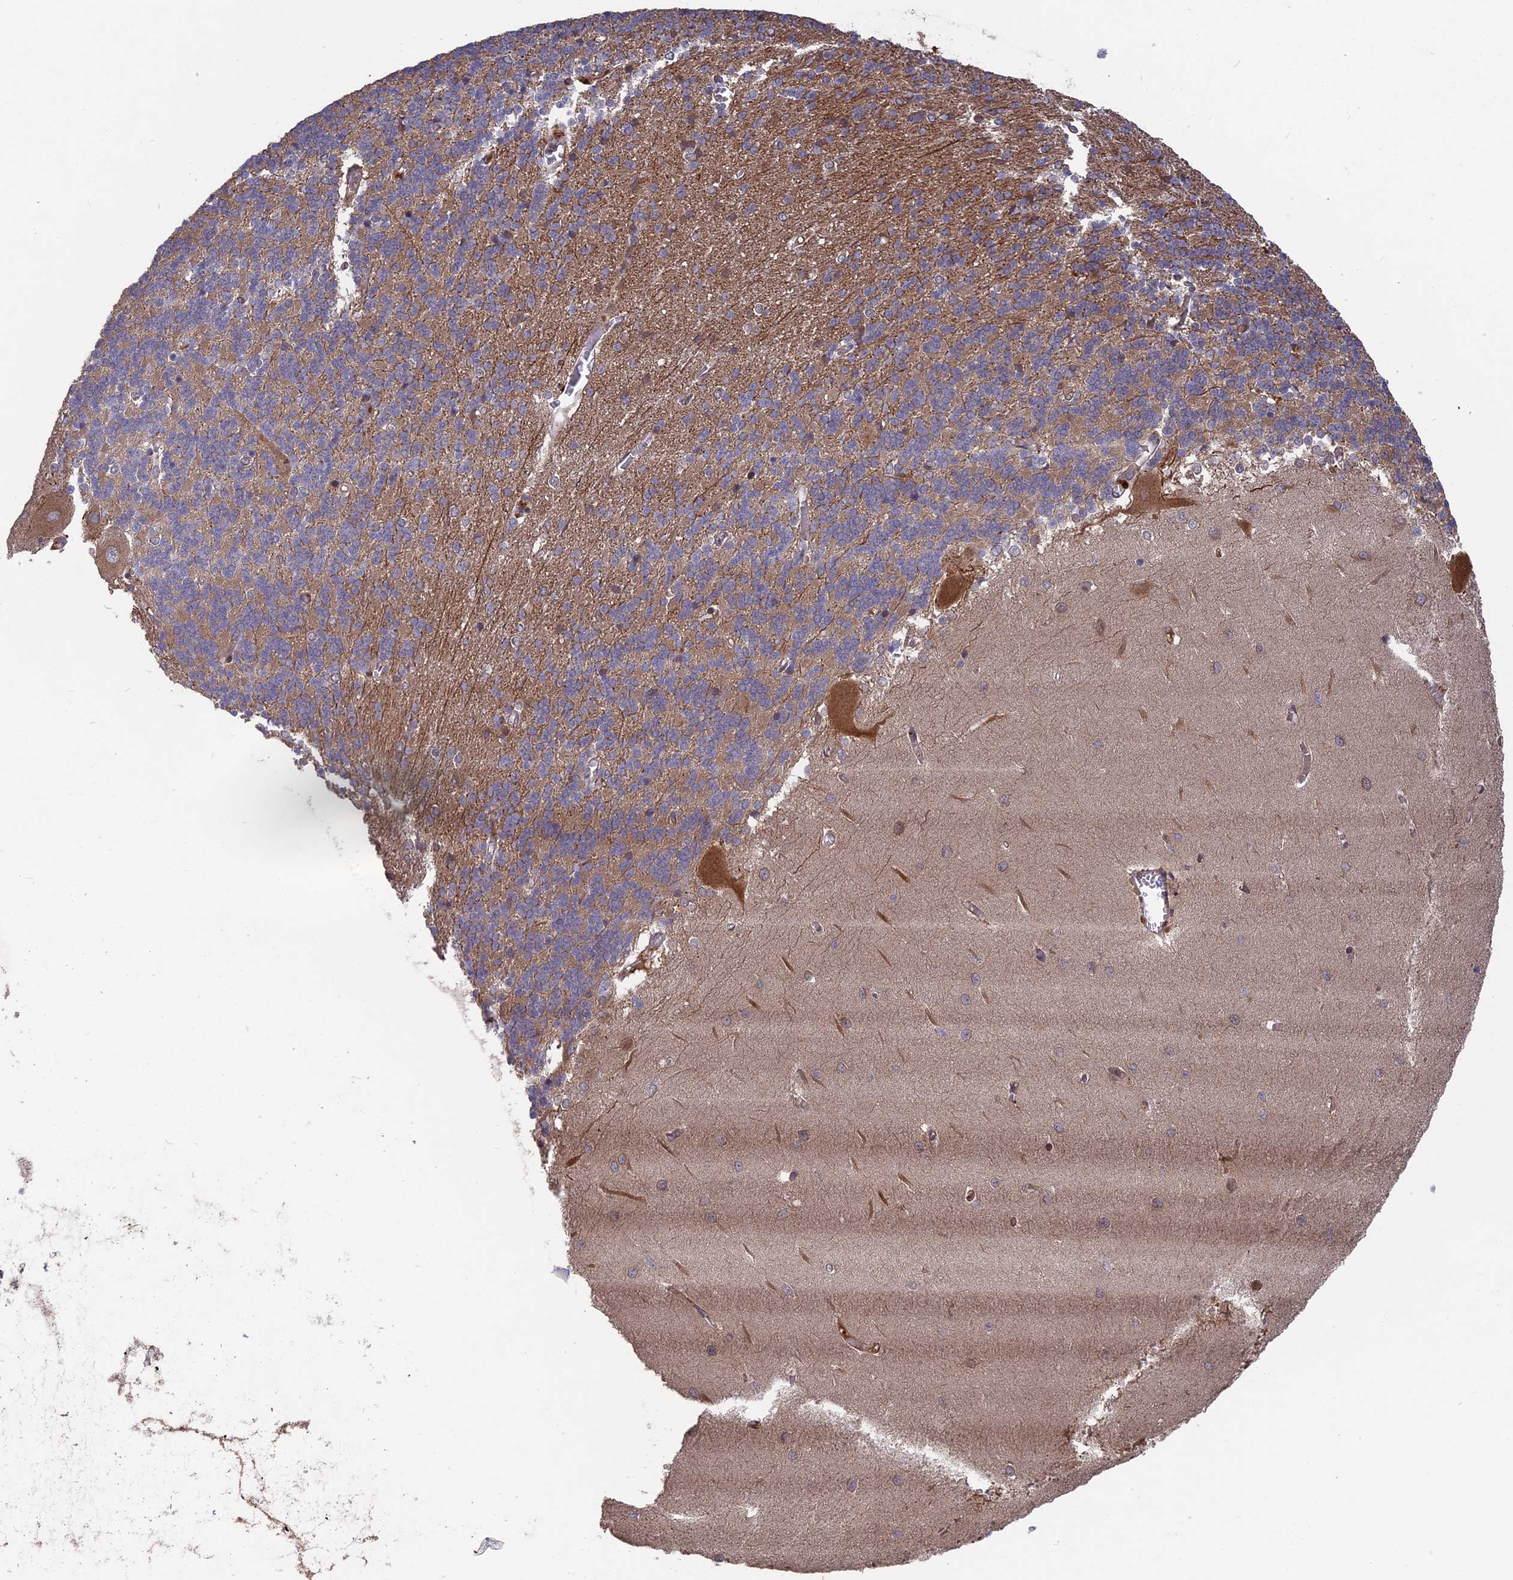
{"staining": {"intensity": "moderate", "quantity": "25%-75%", "location": "cytoplasmic/membranous"}, "tissue": "cerebellum", "cell_type": "Cells in granular layer", "image_type": "normal", "snomed": [{"axis": "morphology", "description": "Normal tissue, NOS"}, {"axis": "topography", "description": "Cerebellum"}], "caption": "Immunohistochemical staining of benign human cerebellum exhibits 25%-75% levels of moderate cytoplasmic/membranous protein positivity in approximately 25%-75% of cells in granular layer.", "gene": "TMUB2", "patient": {"sex": "male", "age": 37}}